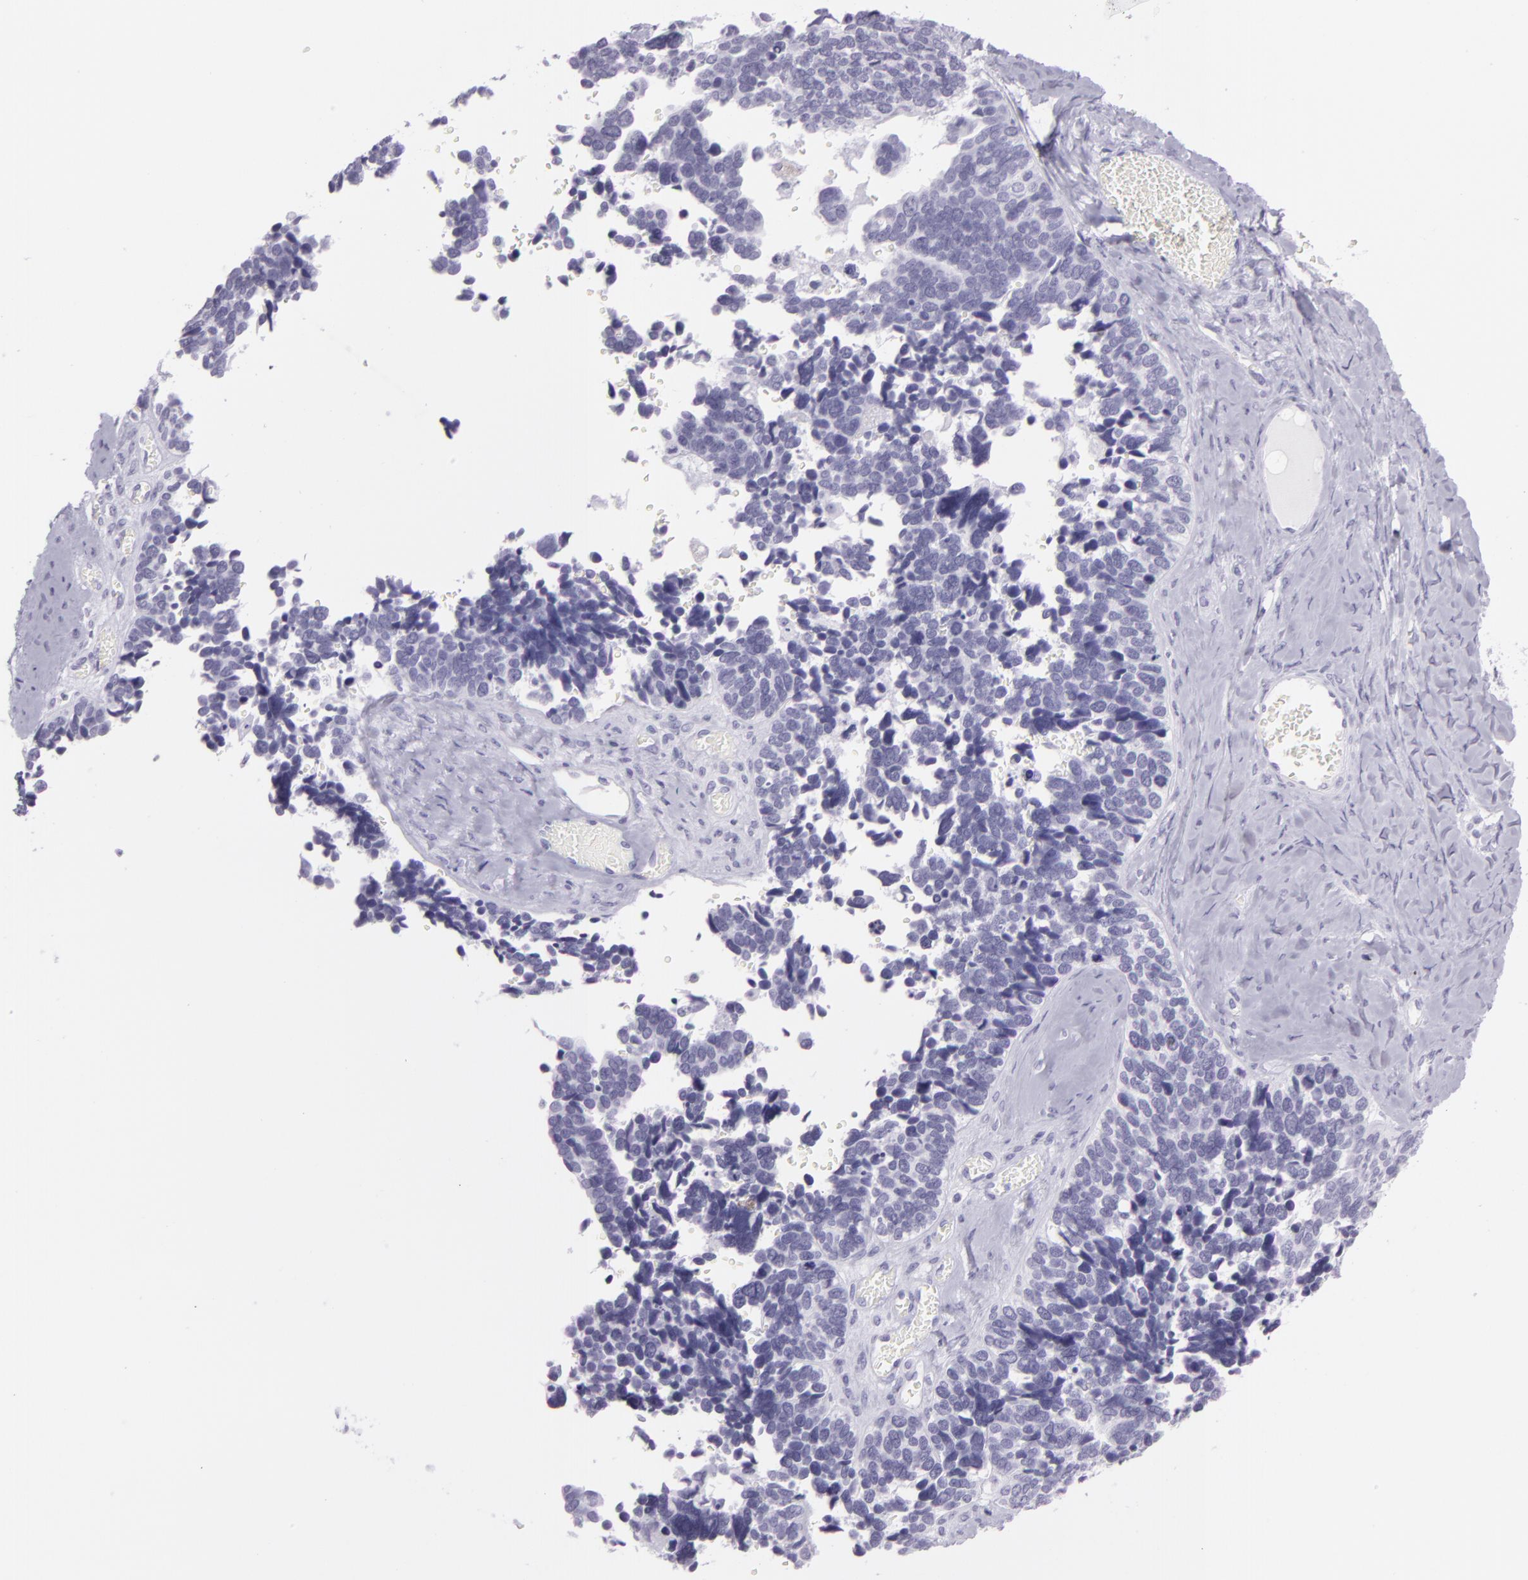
{"staining": {"intensity": "negative", "quantity": "none", "location": "none"}, "tissue": "ovarian cancer", "cell_type": "Tumor cells", "image_type": "cancer", "snomed": [{"axis": "morphology", "description": "Cystadenocarcinoma, serous, NOS"}, {"axis": "topography", "description": "Ovary"}], "caption": "High magnification brightfield microscopy of serous cystadenocarcinoma (ovarian) stained with DAB (brown) and counterstained with hematoxylin (blue): tumor cells show no significant positivity.", "gene": "MUC6", "patient": {"sex": "female", "age": 77}}